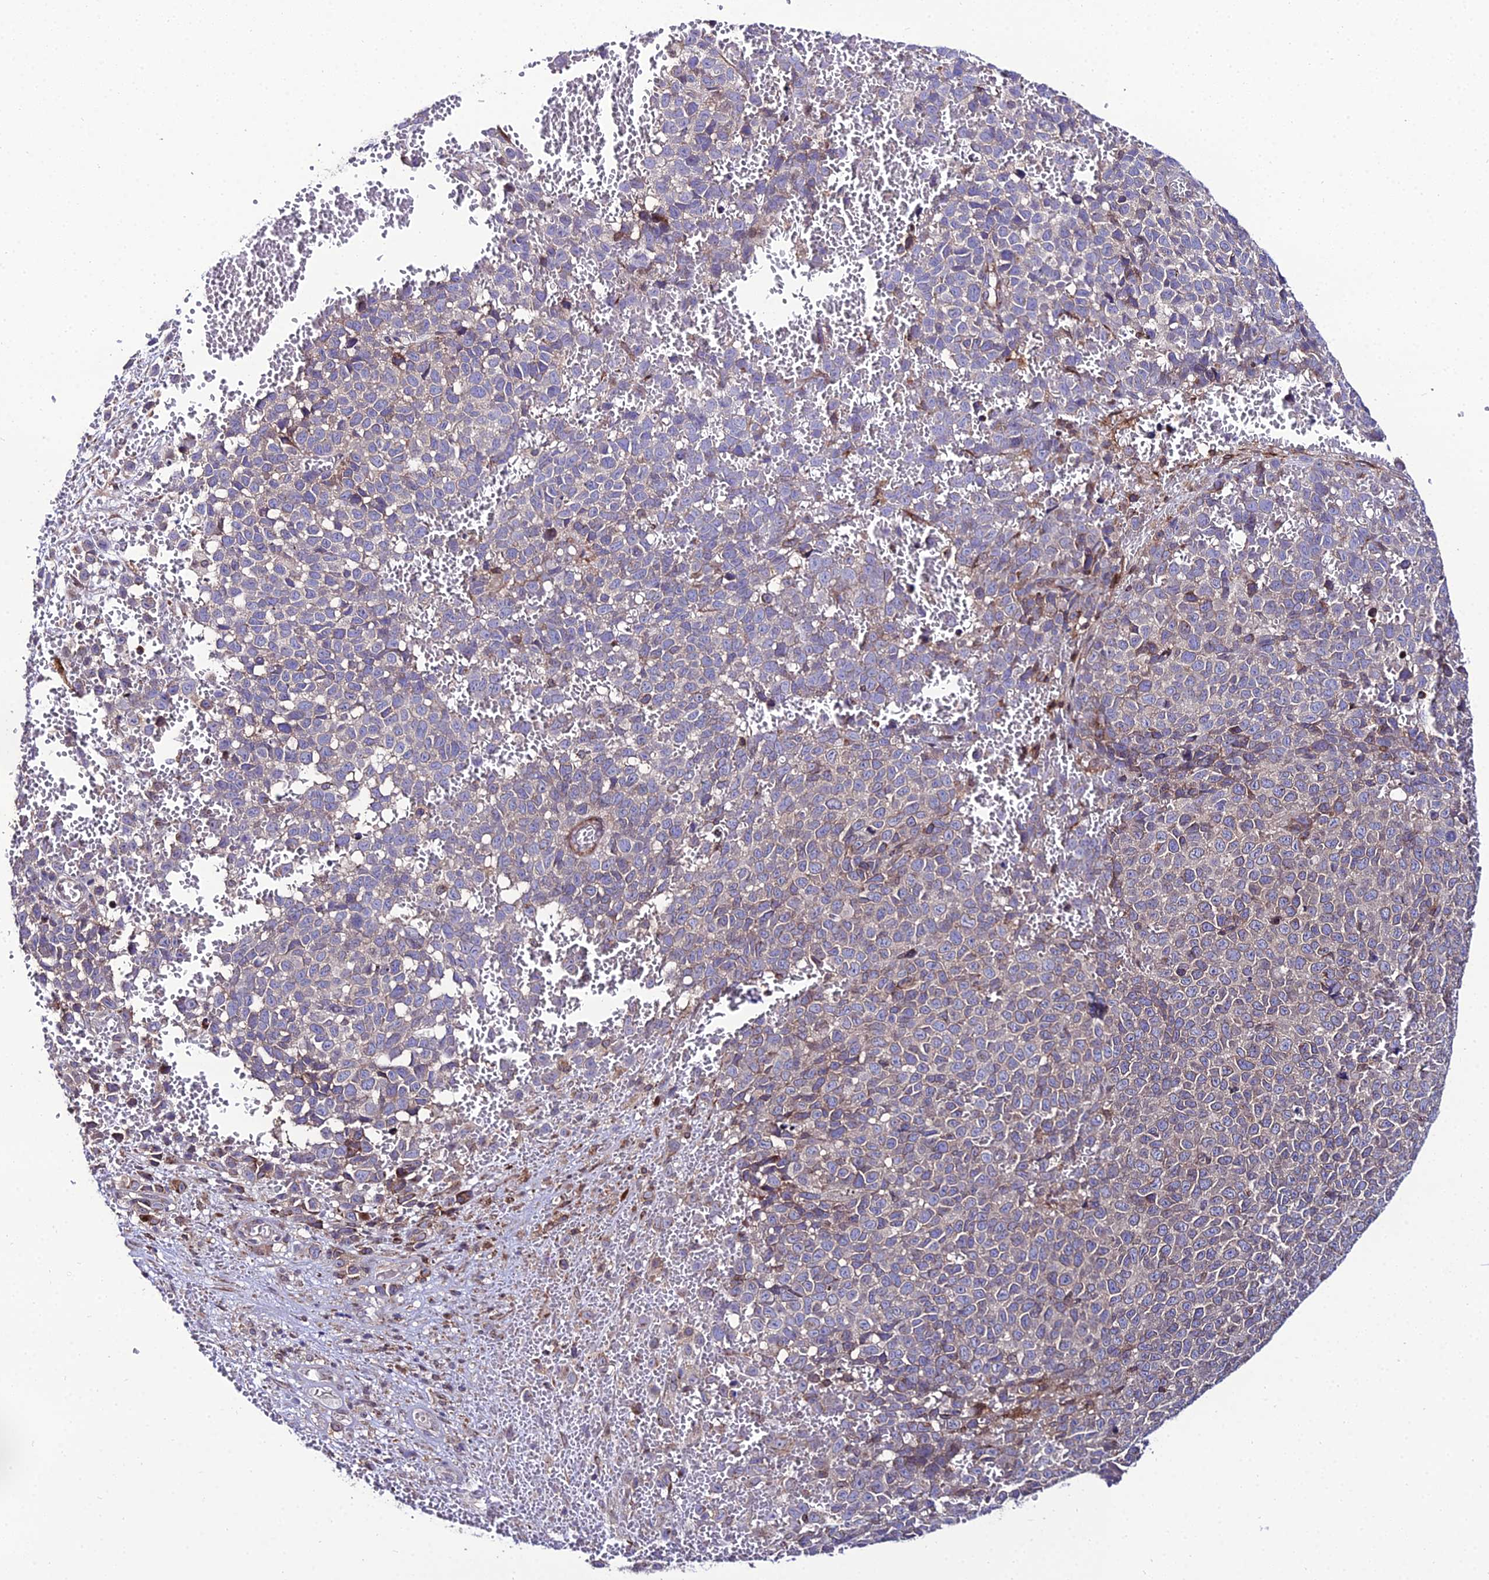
{"staining": {"intensity": "negative", "quantity": "none", "location": "none"}, "tissue": "melanoma", "cell_type": "Tumor cells", "image_type": "cancer", "snomed": [{"axis": "morphology", "description": "Malignant melanoma, NOS"}, {"axis": "topography", "description": "Nose, NOS"}], "caption": "Malignant melanoma was stained to show a protein in brown. There is no significant positivity in tumor cells.", "gene": "DDX19A", "patient": {"sex": "female", "age": 48}}